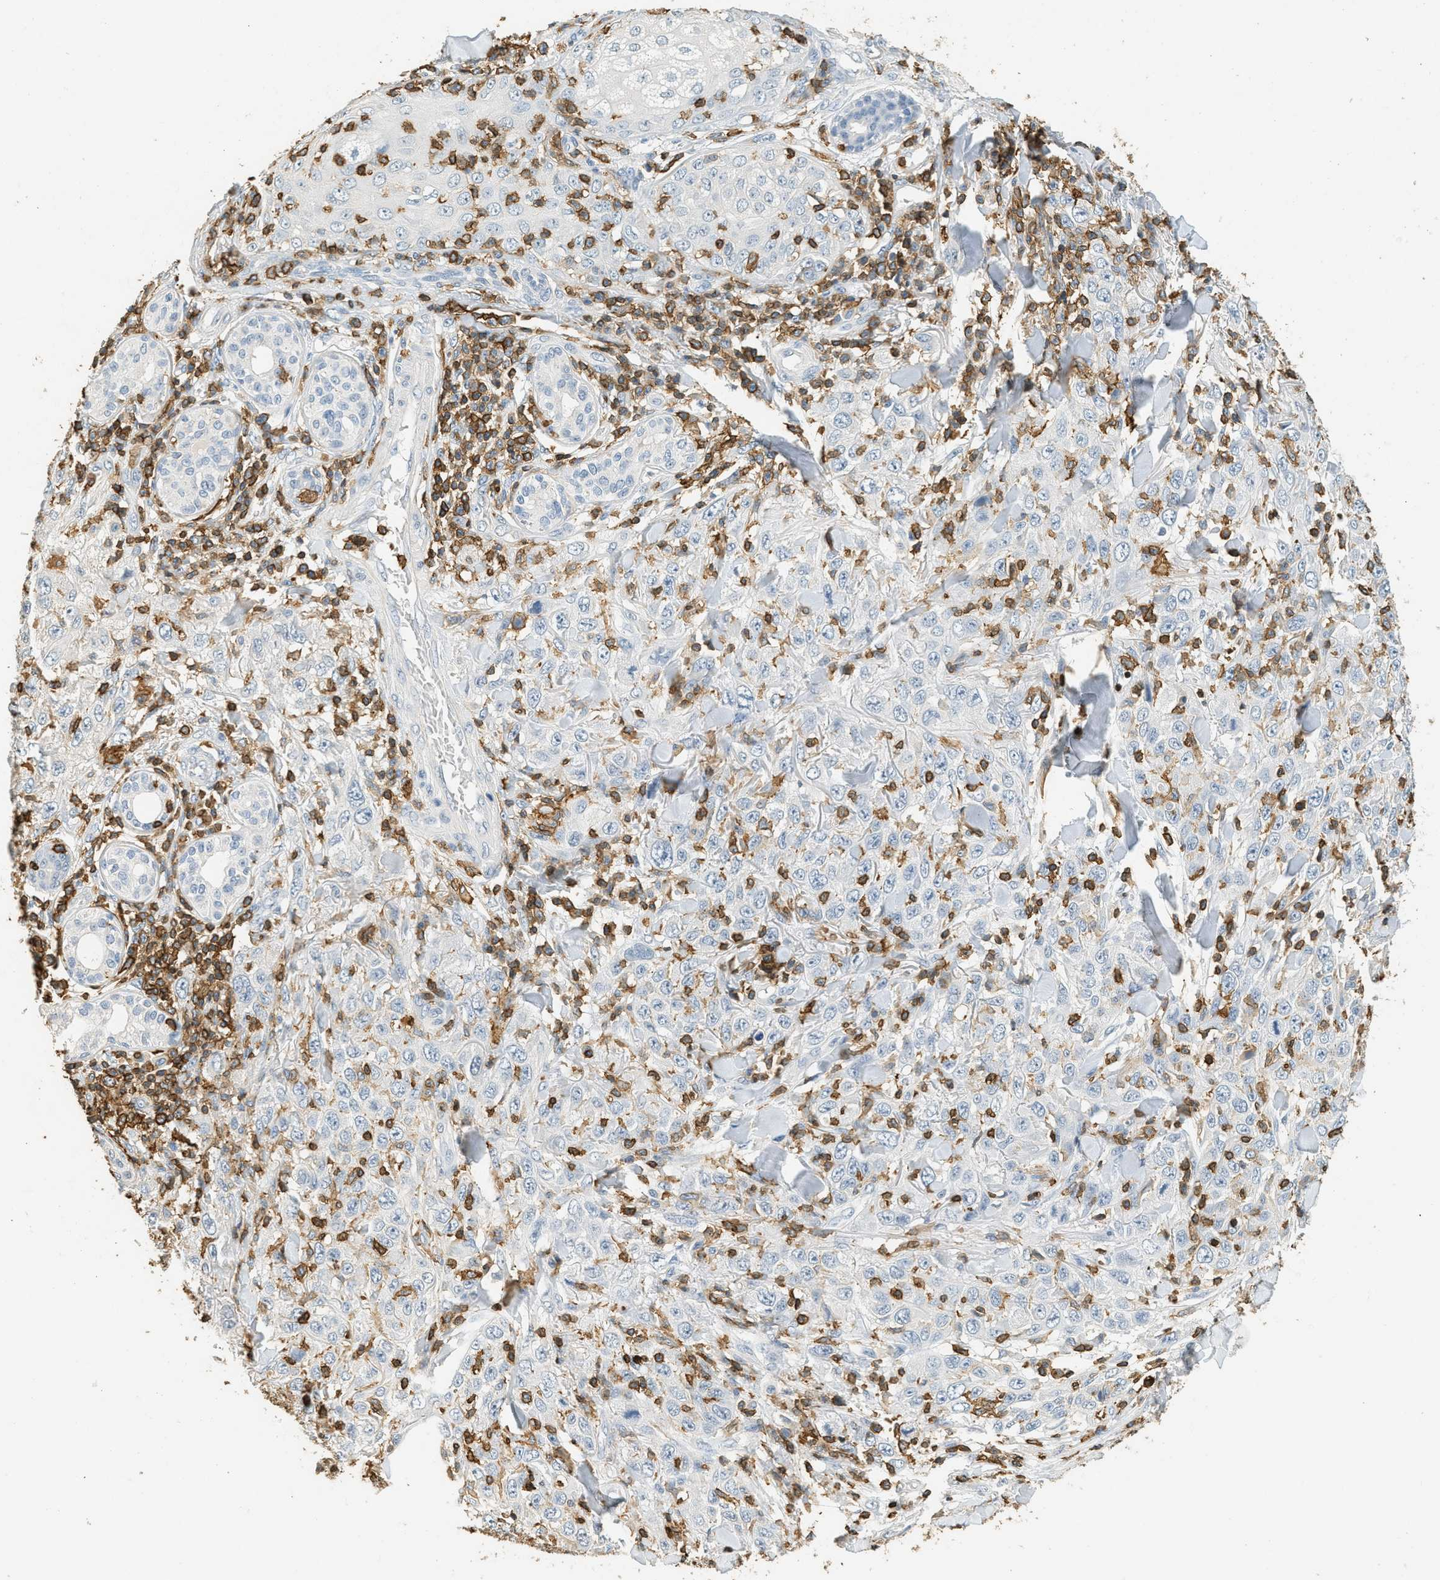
{"staining": {"intensity": "negative", "quantity": "none", "location": "none"}, "tissue": "skin cancer", "cell_type": "Tumor cells", "image_type": "cancer", "snomed": [{"axis": "morphology", "description": "Squamous cell carcinoma, NOS"}, {"axis": "topography", "description": "Skin"}], "caption": "DAB immunohistochemical staining of squamous cell carcinoma (skin) shows no significant expression in tumor cells.", "gene": "LSP1", "patient": {"sex": "female", "age": 88}}